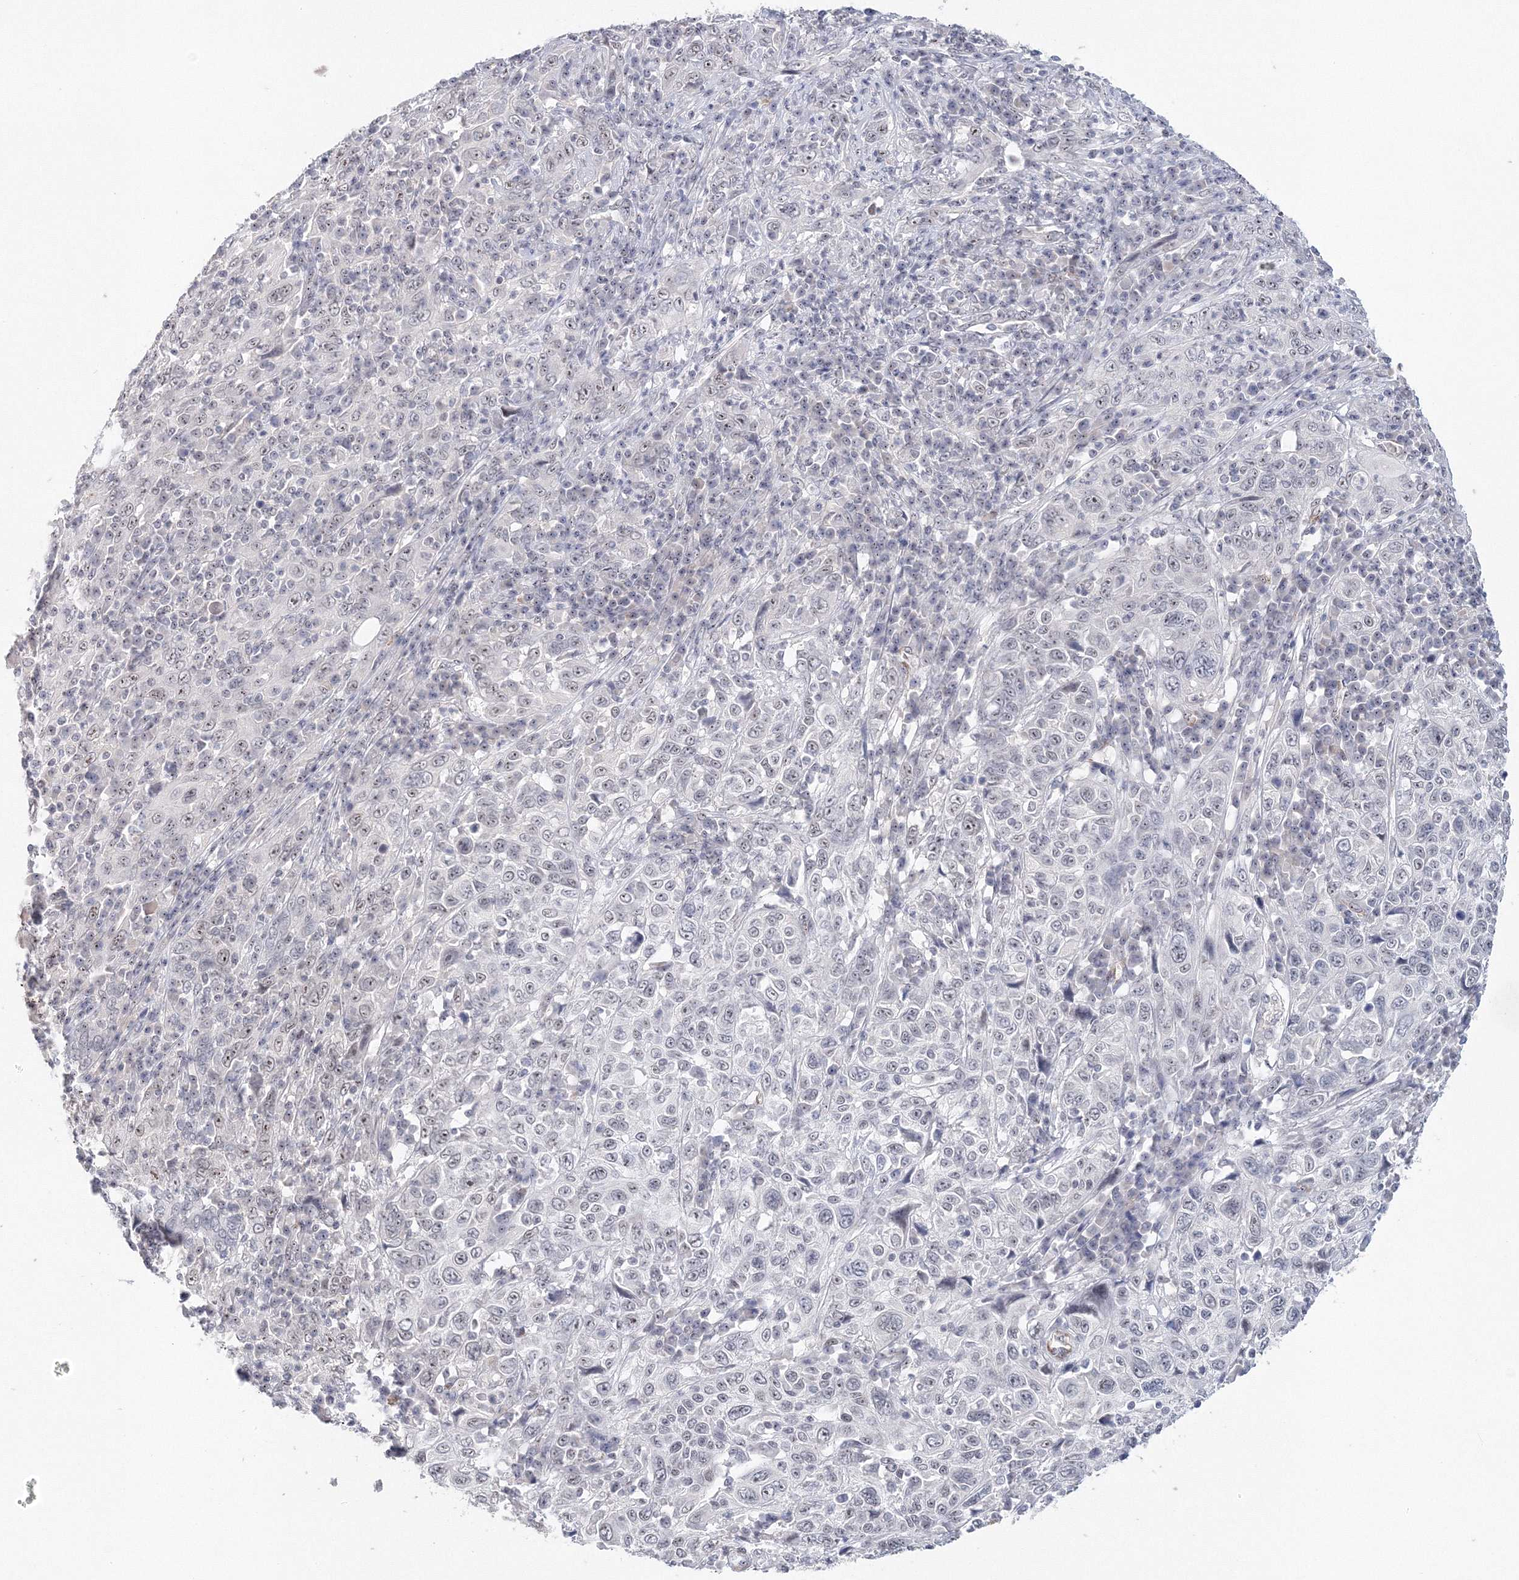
{"staining": {"intensity": "weak", "quantity": "<25%", "location": "nuclear"}, "tissue": "cervical cancer", "cell_type": "Tumor cells", "image_type": "cancer", "snomed": [{"axis": "morphology", "description": "Squamous cell carcinoma, NOS"}, {"axis": "topography", "description": "Cervix"}], "caption": "Micrograph shows no protein positivity in tumor cells of squamous cell carcinoma (cervical) tissue.", "gene": "SIRT7", "patient": {"sex": "female", "age": 46}}